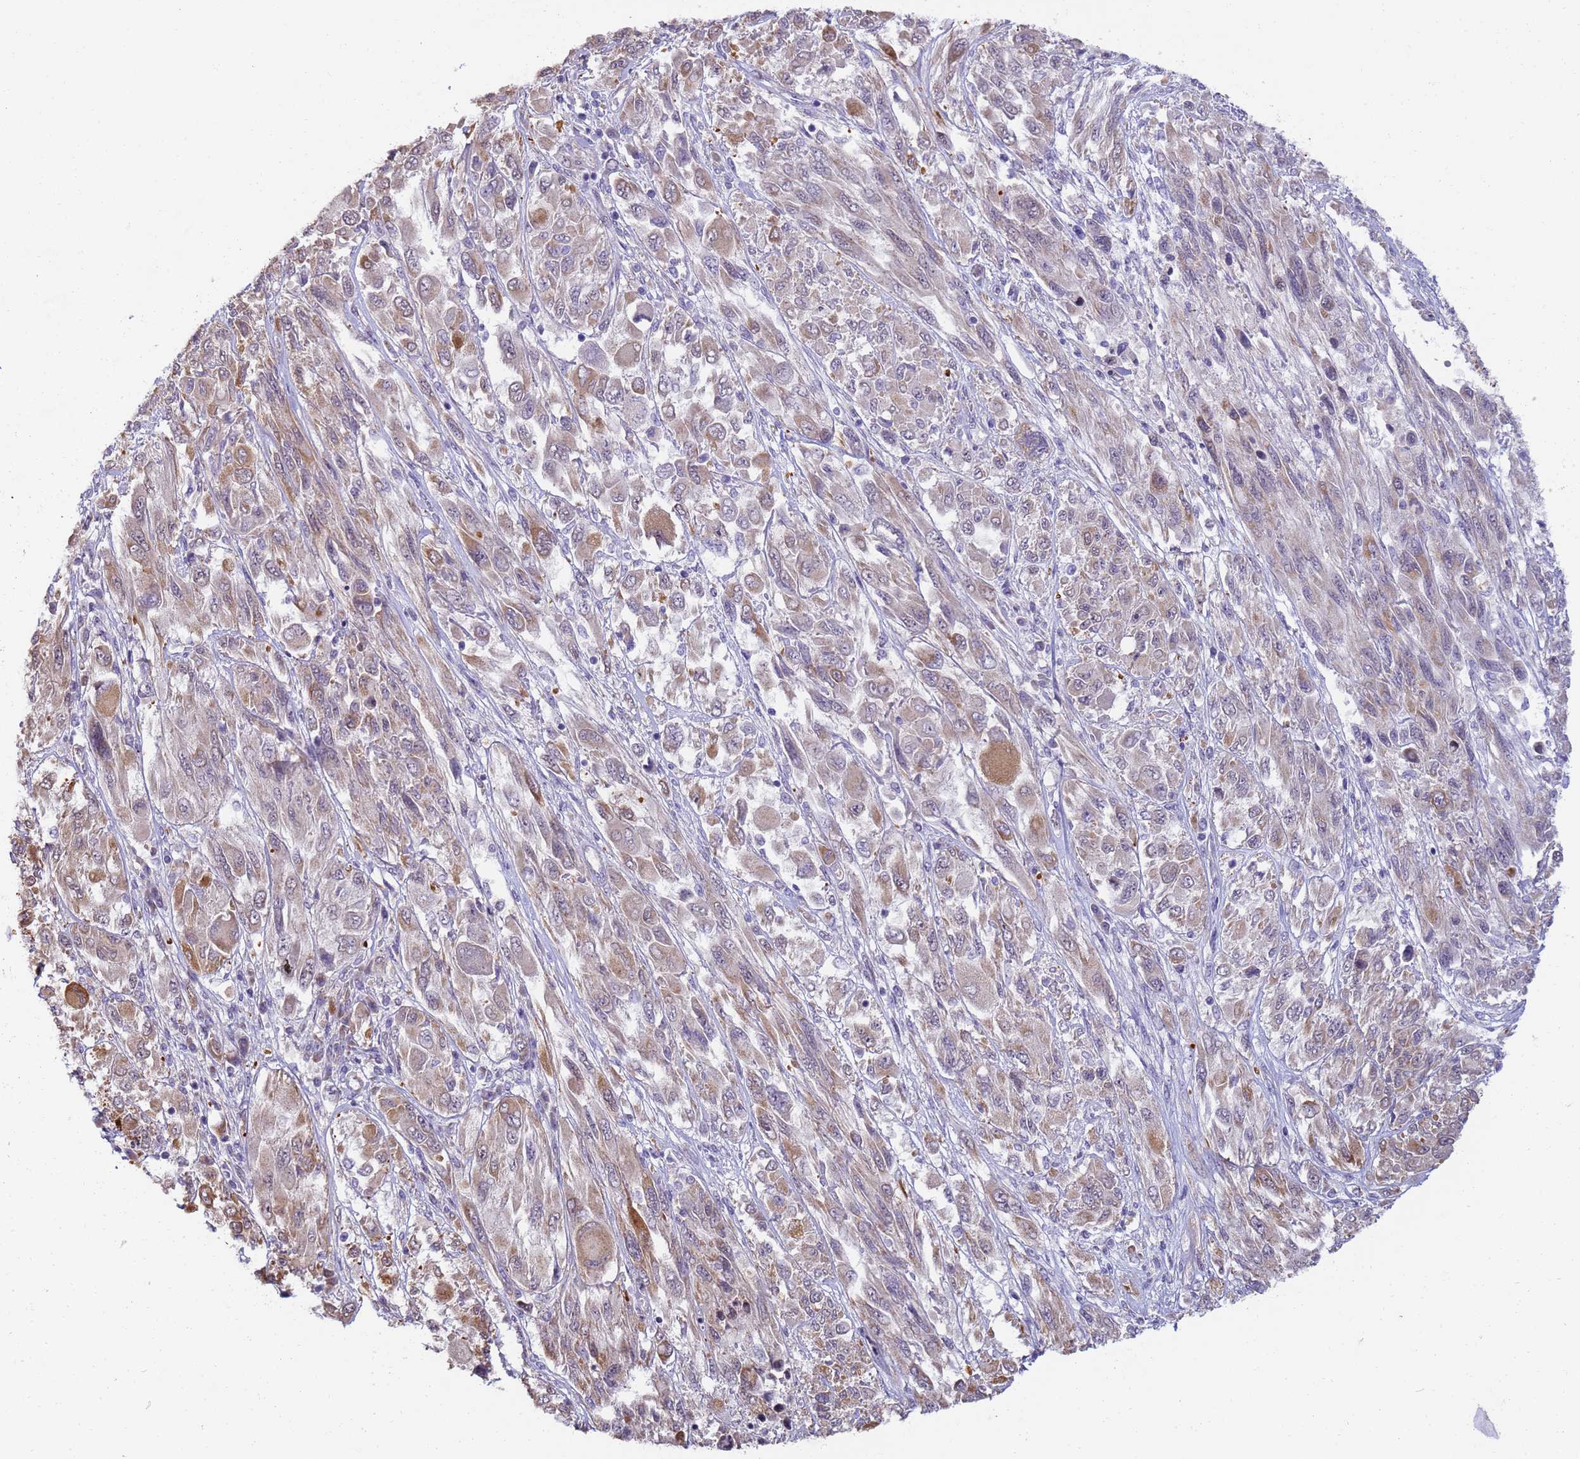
{"staining": {"intensity": "moderate", "quantity": "<25%", "location": "cytoplasmic/membranous"}, "tissue": "melanoma", "cell_type": "Tumor cells", "image_type": "cancer", "snomed": [{"axis": "morphology", "description": "Malignant melanoma, NOS"}, {"axis": "topography", "description": "Skin"}], "caption": "Immunohistochemical staining of malignant melanoma exhibits low levels of moderate cytoplasmic/membranous expression in approximately <25% of tumor cells. (DAB IHC, brown staining for protein, blue staining for nuclei).", "gene": "RAPGEF3", "patient": {"sex": "female", "age": 91}}